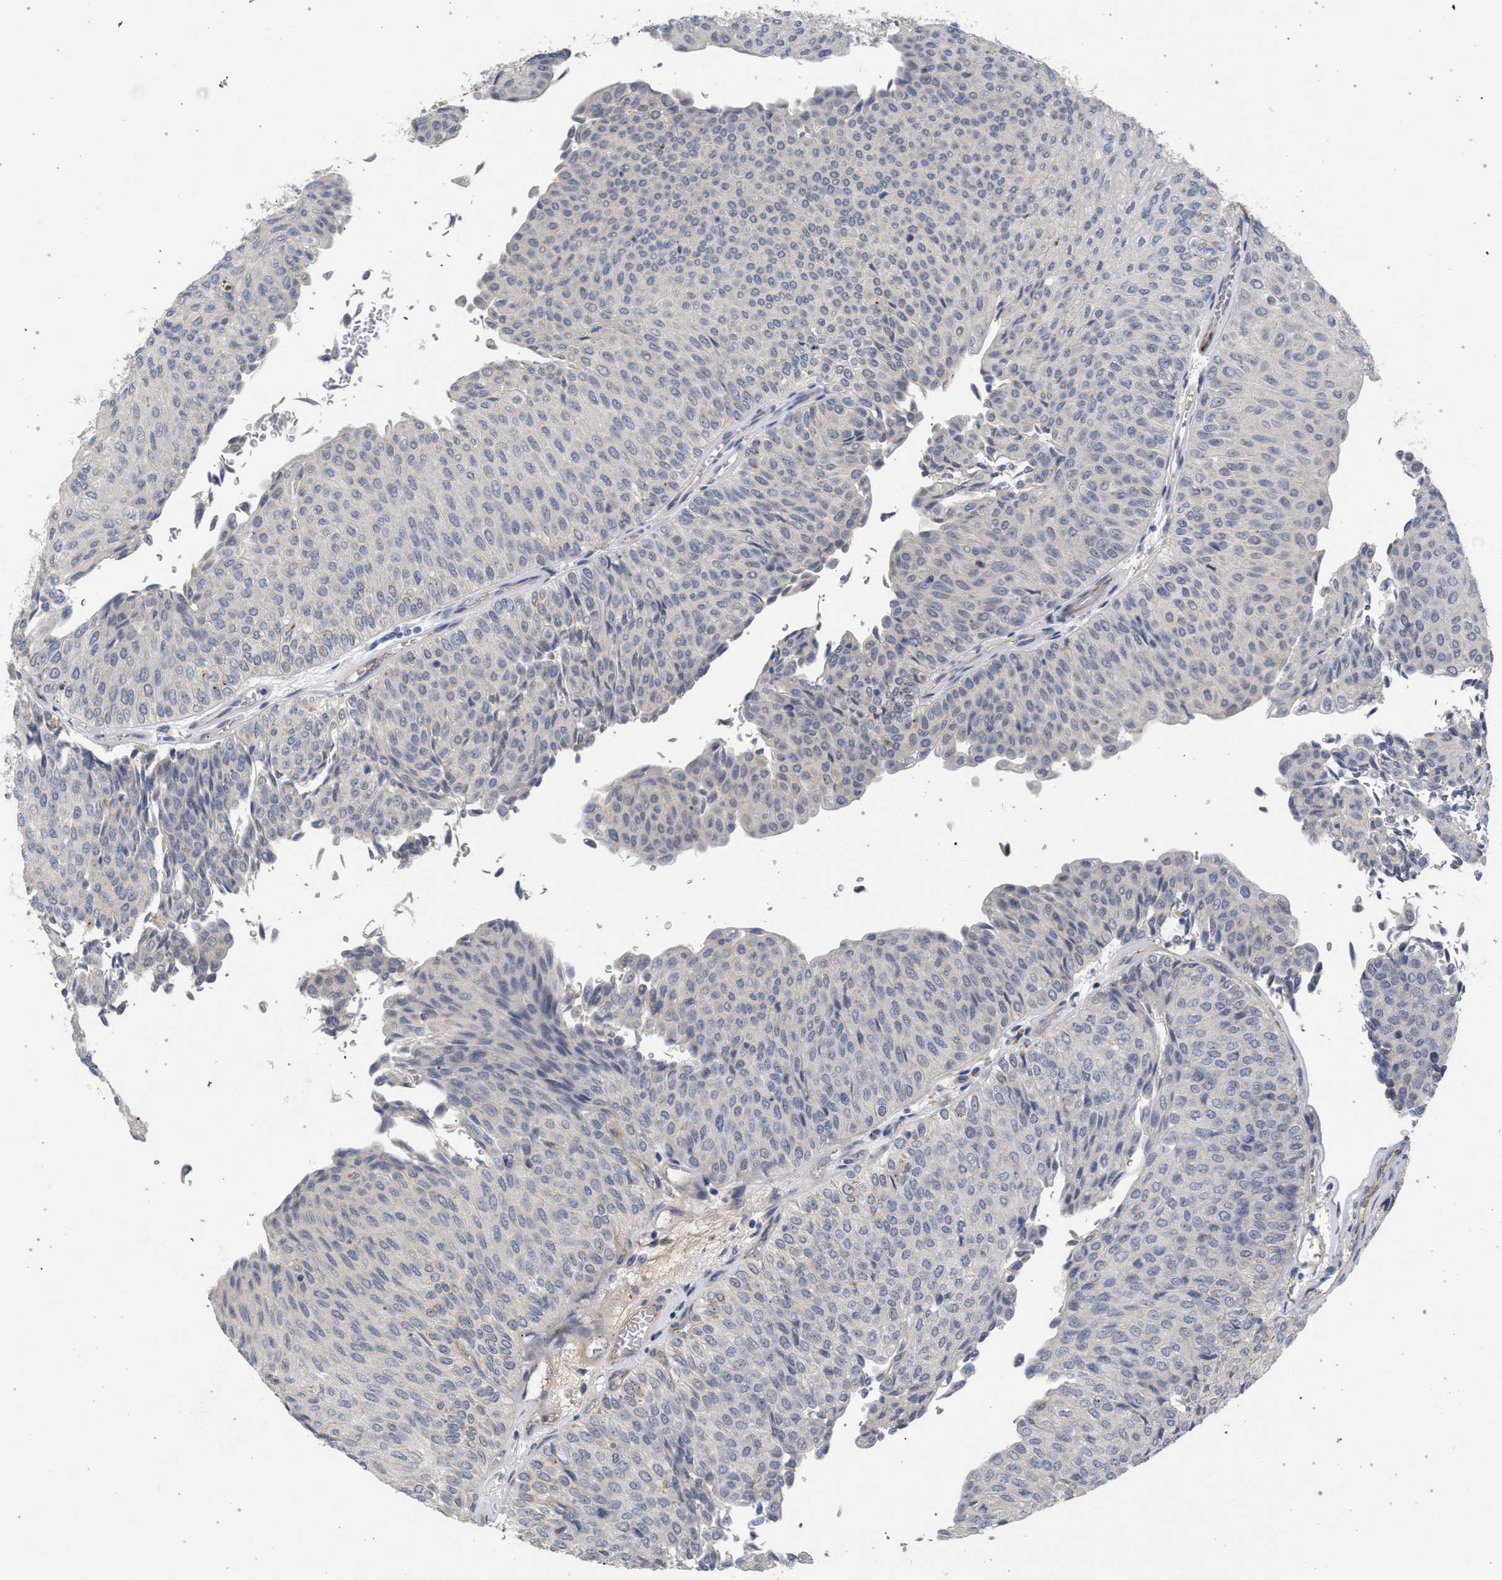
{"staining": {"intensity": "negative", "quantity": "none", "location": "none"}, "tissue": "urothelial cancer", "cell_type": "Tumor cells", "image_type": "cancer", "snomed": [{"axis": "morphology", "description": "Urothelial carcinoma, Low grade"}, {"axis": "topography", "description": "Urinary bladder"}], "caption": "DAB immunohistochemical staining of human urothelial cancer demonstrates no significant positivity in tumor cells.", "gene": "MAMDC2", "patient": {"sex": "male", "age": 78}}